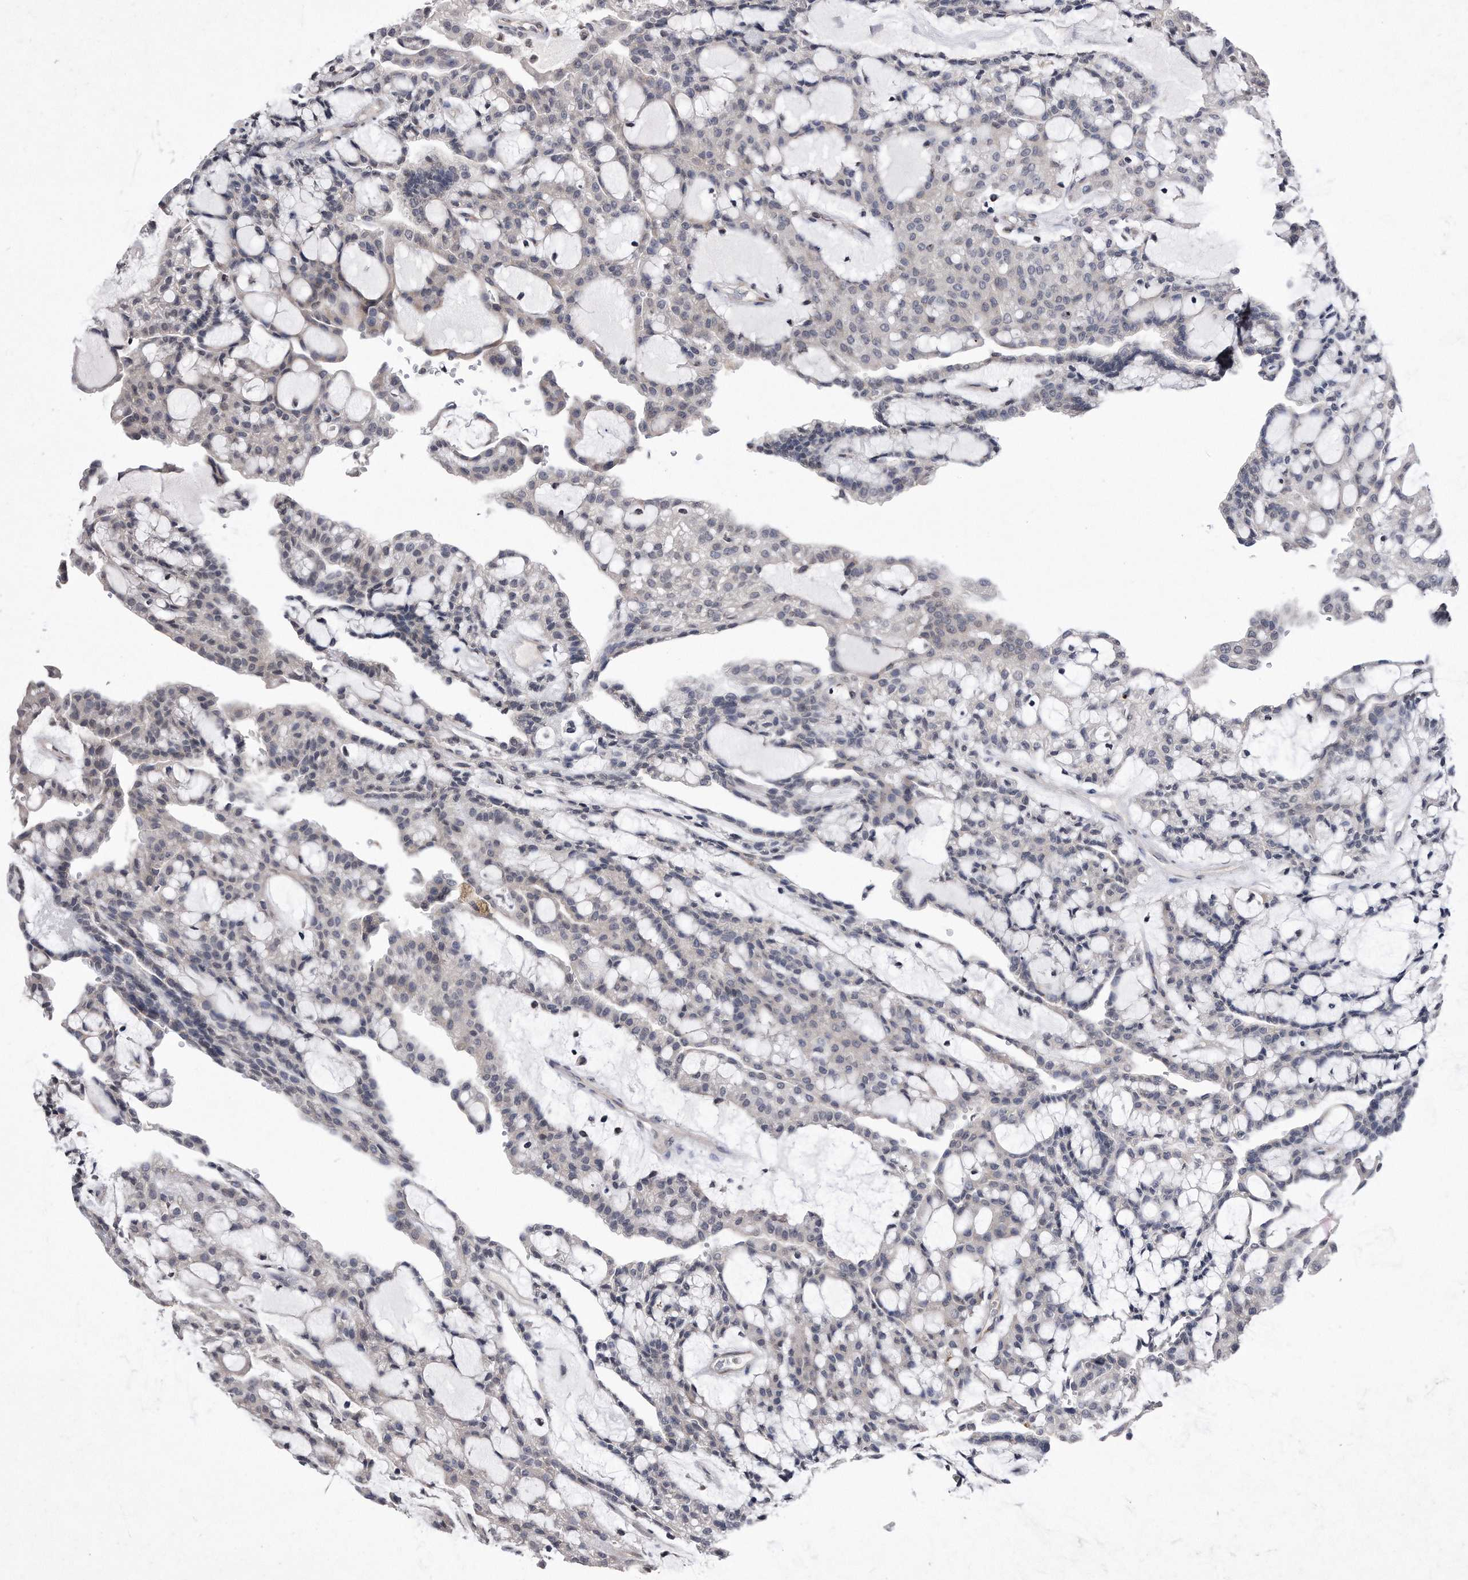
{"staining": {"intensity": "negative", "quantity": "none", "location": "none"}, "tissue": "renal cancer", "cell_type": "Tumor cells", "image_type": "cancer", "snomed": [{"axis": "morphology", "description": "Adenocarcinoma, NOS"}, {"axis": "topography", "description": "Kidney"}], "caption": "IHC micrograph of neoplastic tissue: renal adenocarcinoma stained with DAB demonstrates no significant protein expression in tumor cells. Brightfield microscopy of immunohistochemistry stained with DAB (3,3'-diaminobenzidine) (brown) and hematoxylin (blue), captured at high magnification.", "gene": "DAB1", "patient": {"sex": "male", "age": 63}}